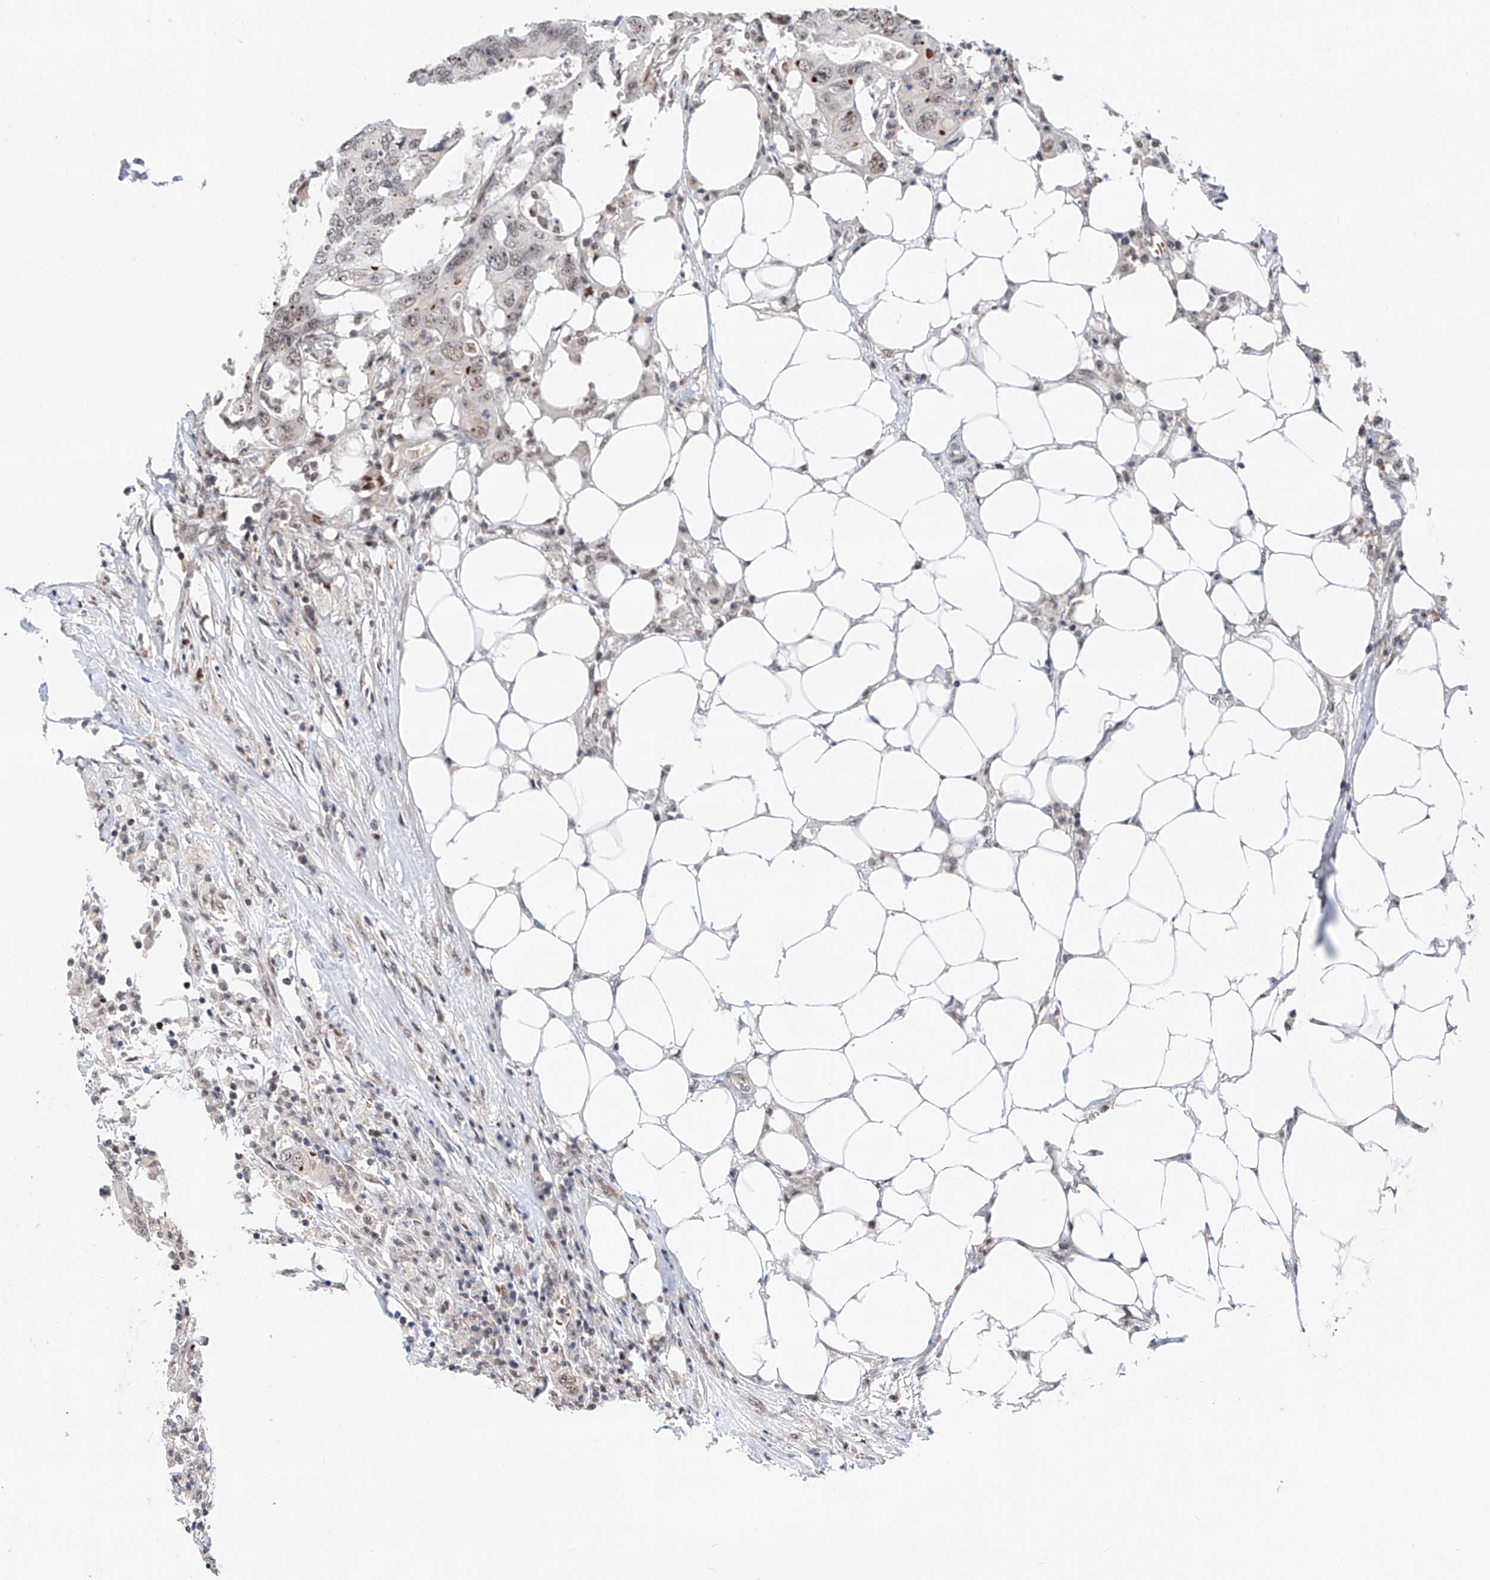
{"staining": {"intensity": "weak", "quantity": ">75%", "location": "nuclear"}, "tissue": "colorectal cancer", "cell_type": "Tumor cells", "image_type": "cancer", "snomed": [{"axis": "morphology", "description": "Adenocarcinoma, NOS"}, {"axis": "topography", "description": "Colon"}], "caption": "An IHC histopathology image of neoplastic tissue is shown. Protein staining in brown highlights weak nuclear positivity in colorectal cancer within tumor cells.", "gene": "SNRNP200", "patient": {"sex": "male", "age": 71}}